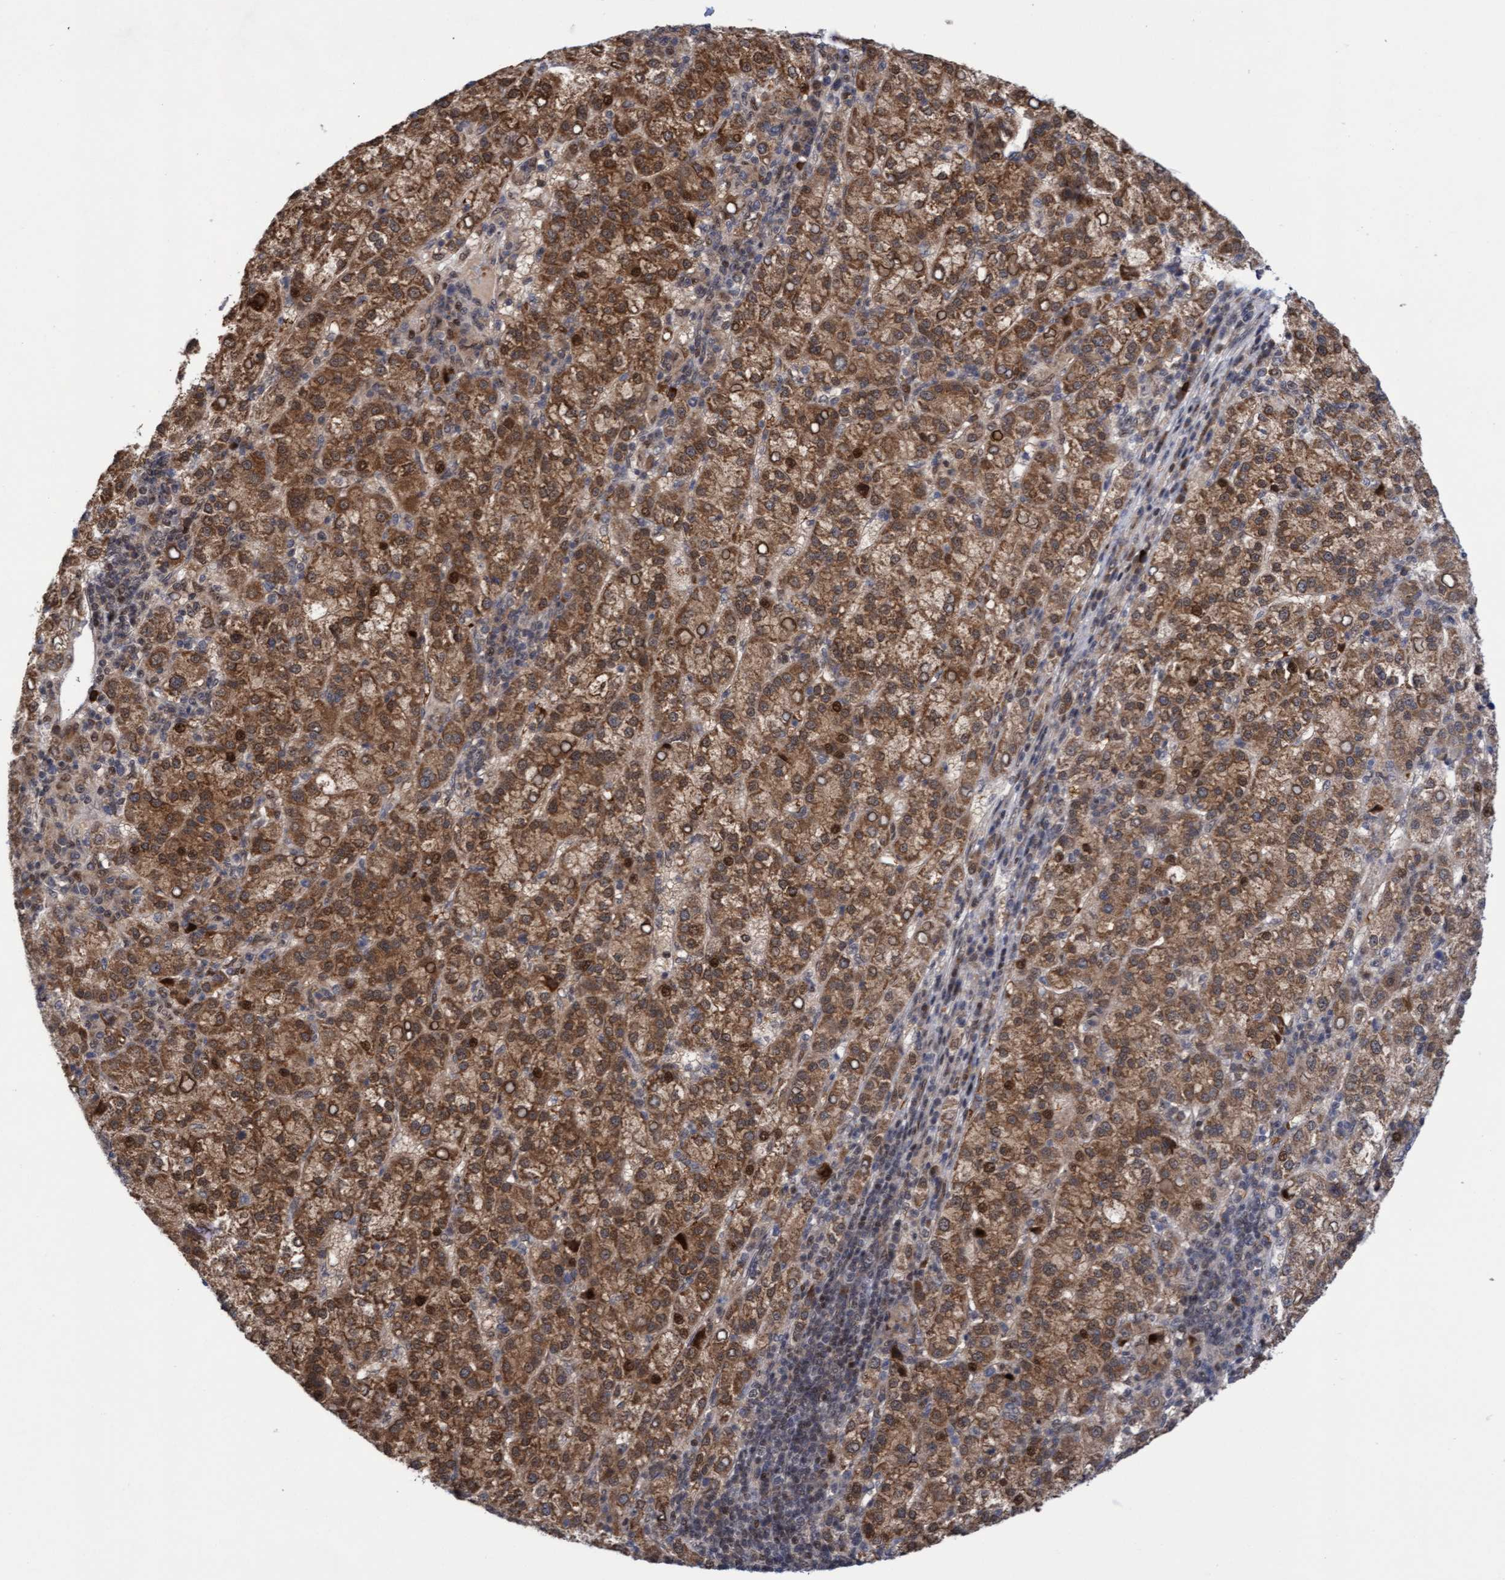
{"staining": {"intensity": "strong", "quantity": ">75%", "location": "cytoplasmic/membranous,nuclear"}, "tissue": "liver cancer", "cell_type": "Tumor cells", "image_type": "cancer", "snomed": [{"axis": "morphology", "description": "Carcinoma, Hepatocellular, NOS"}, {"axis": "topography", "description": "Liver"}], "caption": "Immunohistochemical staining of human liver hepatocellular carcinoma displays high levels of strong cytoplasmic/membranous and nuclear protein staining in about >75% of tumor cells.", "gene": "TANC2", "patient": {"sex": "female", "age": 58}}